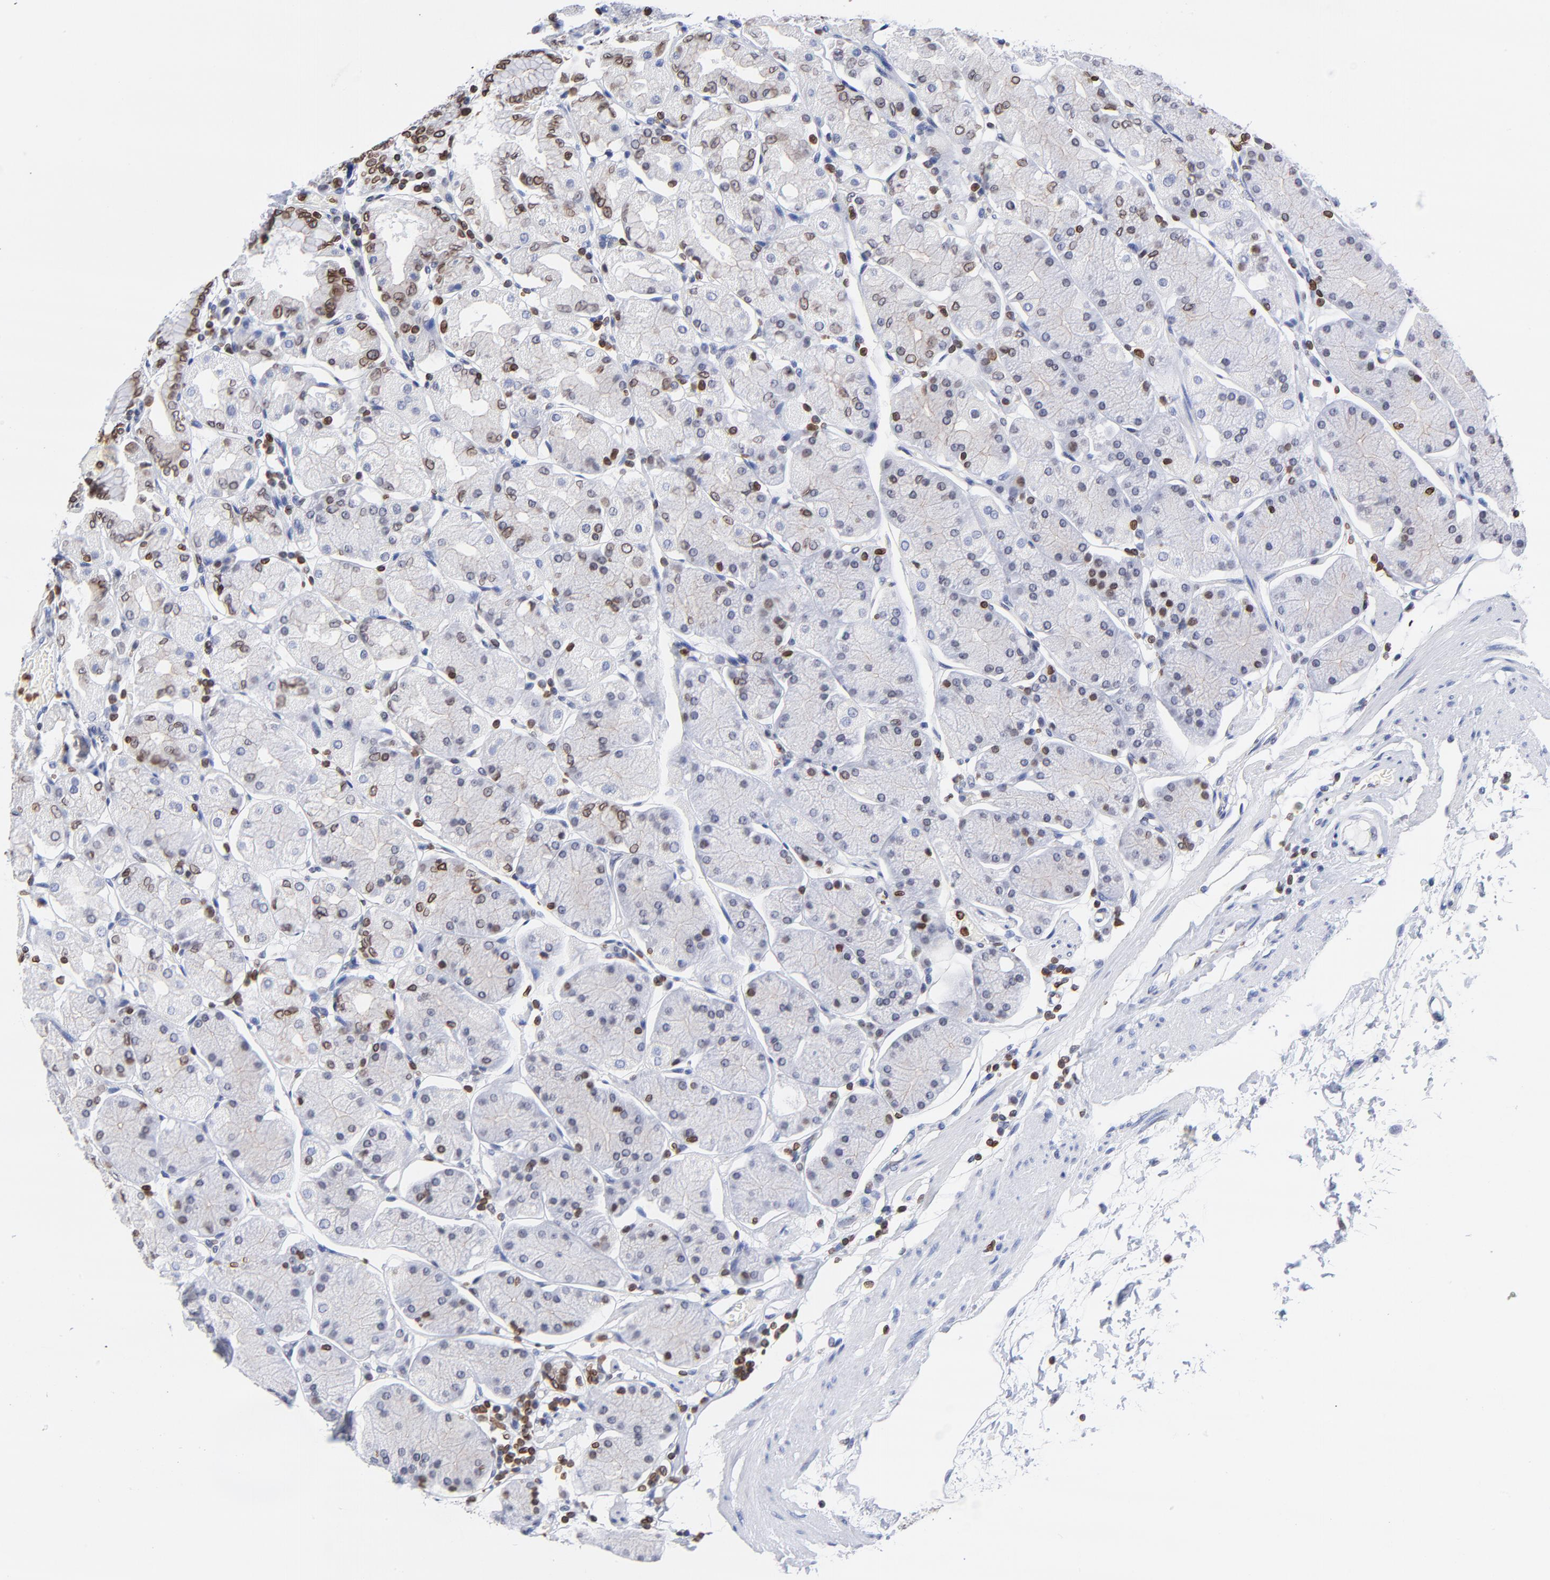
{"staining": {"intensity": "strong", "quantity": "<25%", "location": "cytoplasmic/membranous,nuclear"}, "tissue": "stomach", "cell_type": "Glandular cells", "image_type": "normal", "snomed": [{"axis": "morphology", "description": "Normal tissue, NOS"}, {"axis": "topography", "description": "Stomach, upper"}, {"axis": "topography", "description": "Stomach"}], "caption": "This image shows immunohistochemistry staining of unremarkable stomach, with medium strong cytoplasmic/membranous,nuclear positivity in about <25% of glandular cells.", "gene": "THAP7", "patient": {"sex": "male", "age": 76}}